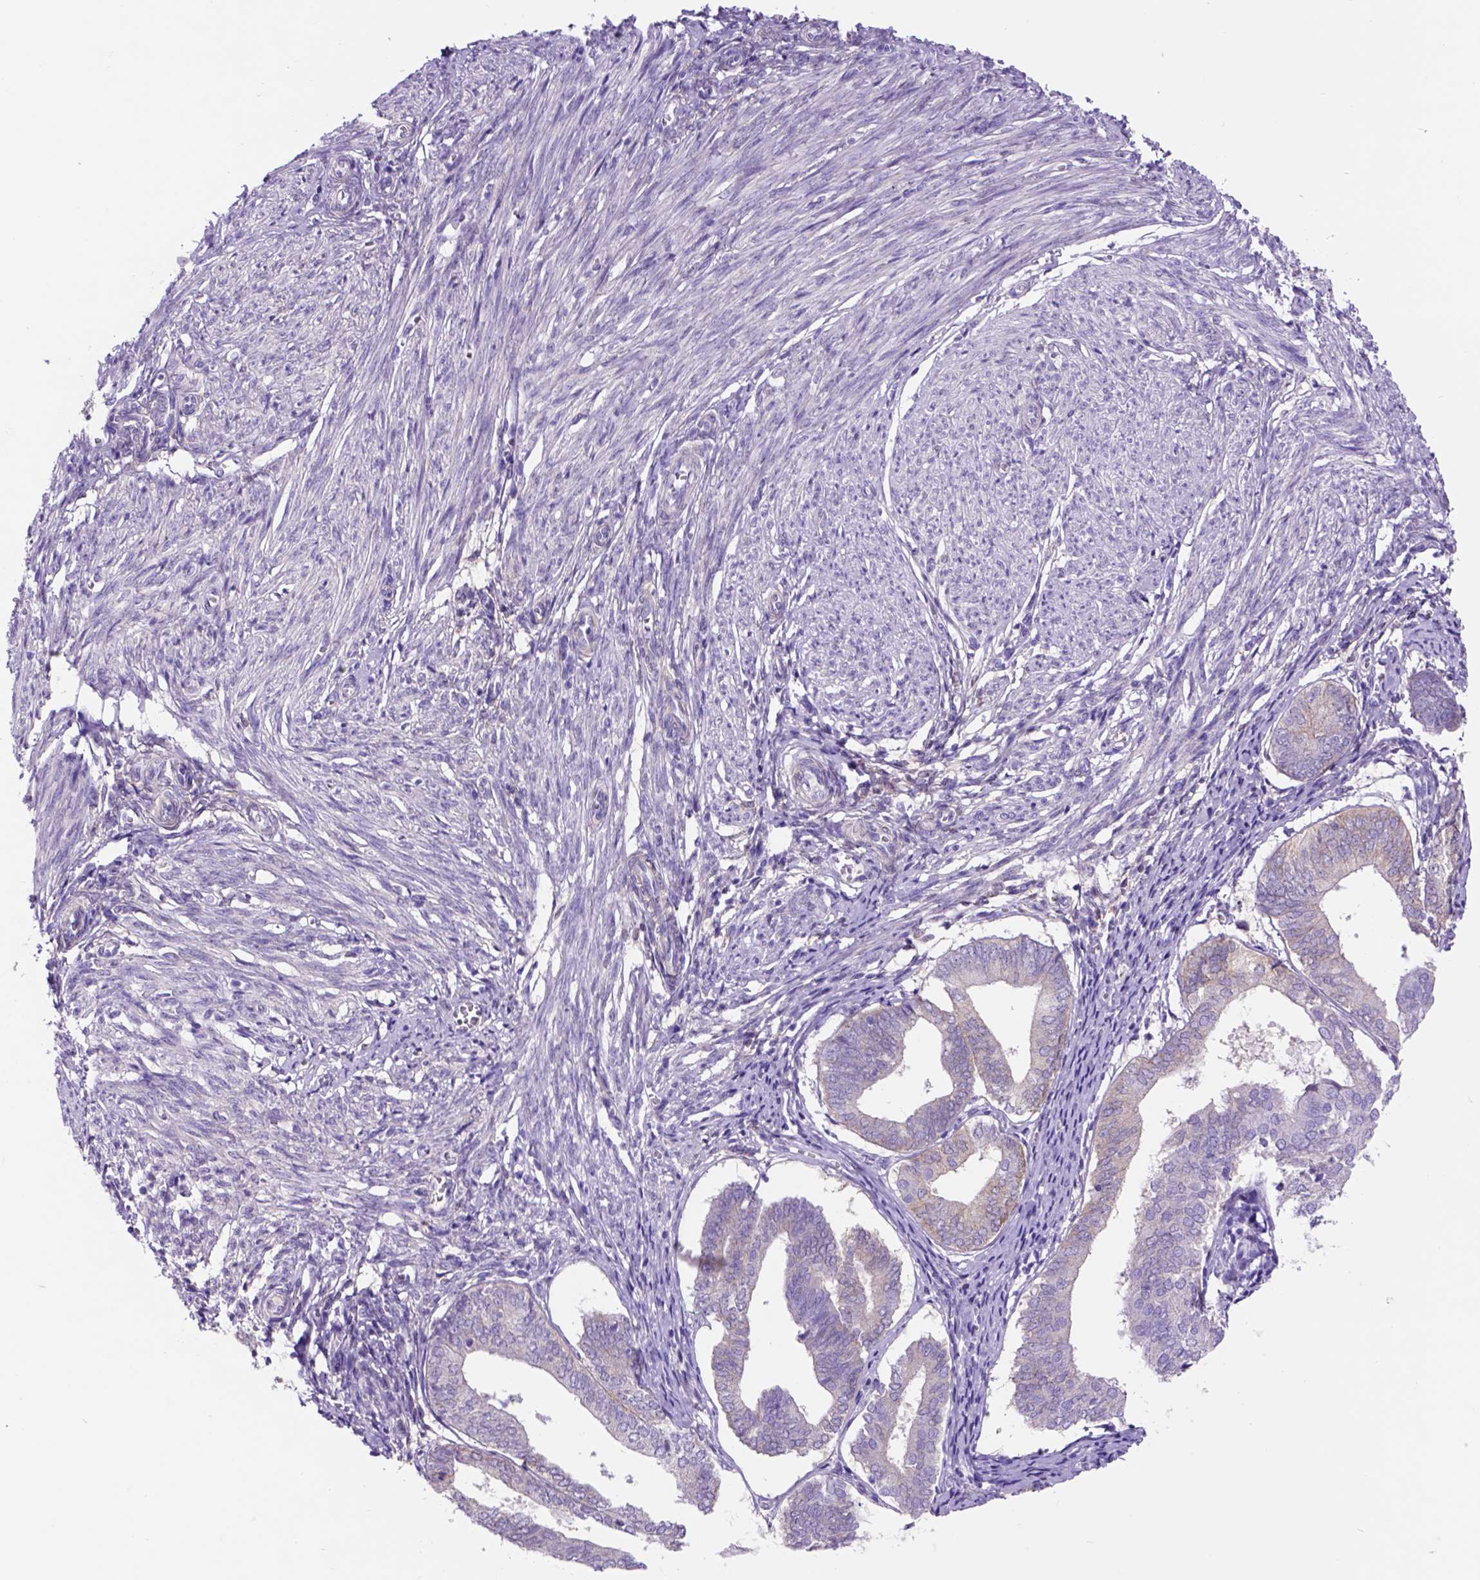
{"staining": {"intensity": "weak", "quantity": "25%-75%", "location": "cytoplasmic/membranous"}, "tissue": "endometrium", "cell_type": "Cells in endometrial stroma", "image_type": "normal", "snomed": [{"axis": "morphology", "description": "Normal tissue, NOS"}, {"axis": "topography", "description": "Endometrium"}], "caption": "IHC histopathology image of benign endometrium: endometrium stained using immunohistochemistry displays low levels of weak protein expression localized specifically in the cytoplasmic/membranous of cells in endometrial stroma, appearing as a cytoplasmic/membranous brown color.", "gene": "EGFR", "patient": {"sex": "female", "age": 50}}